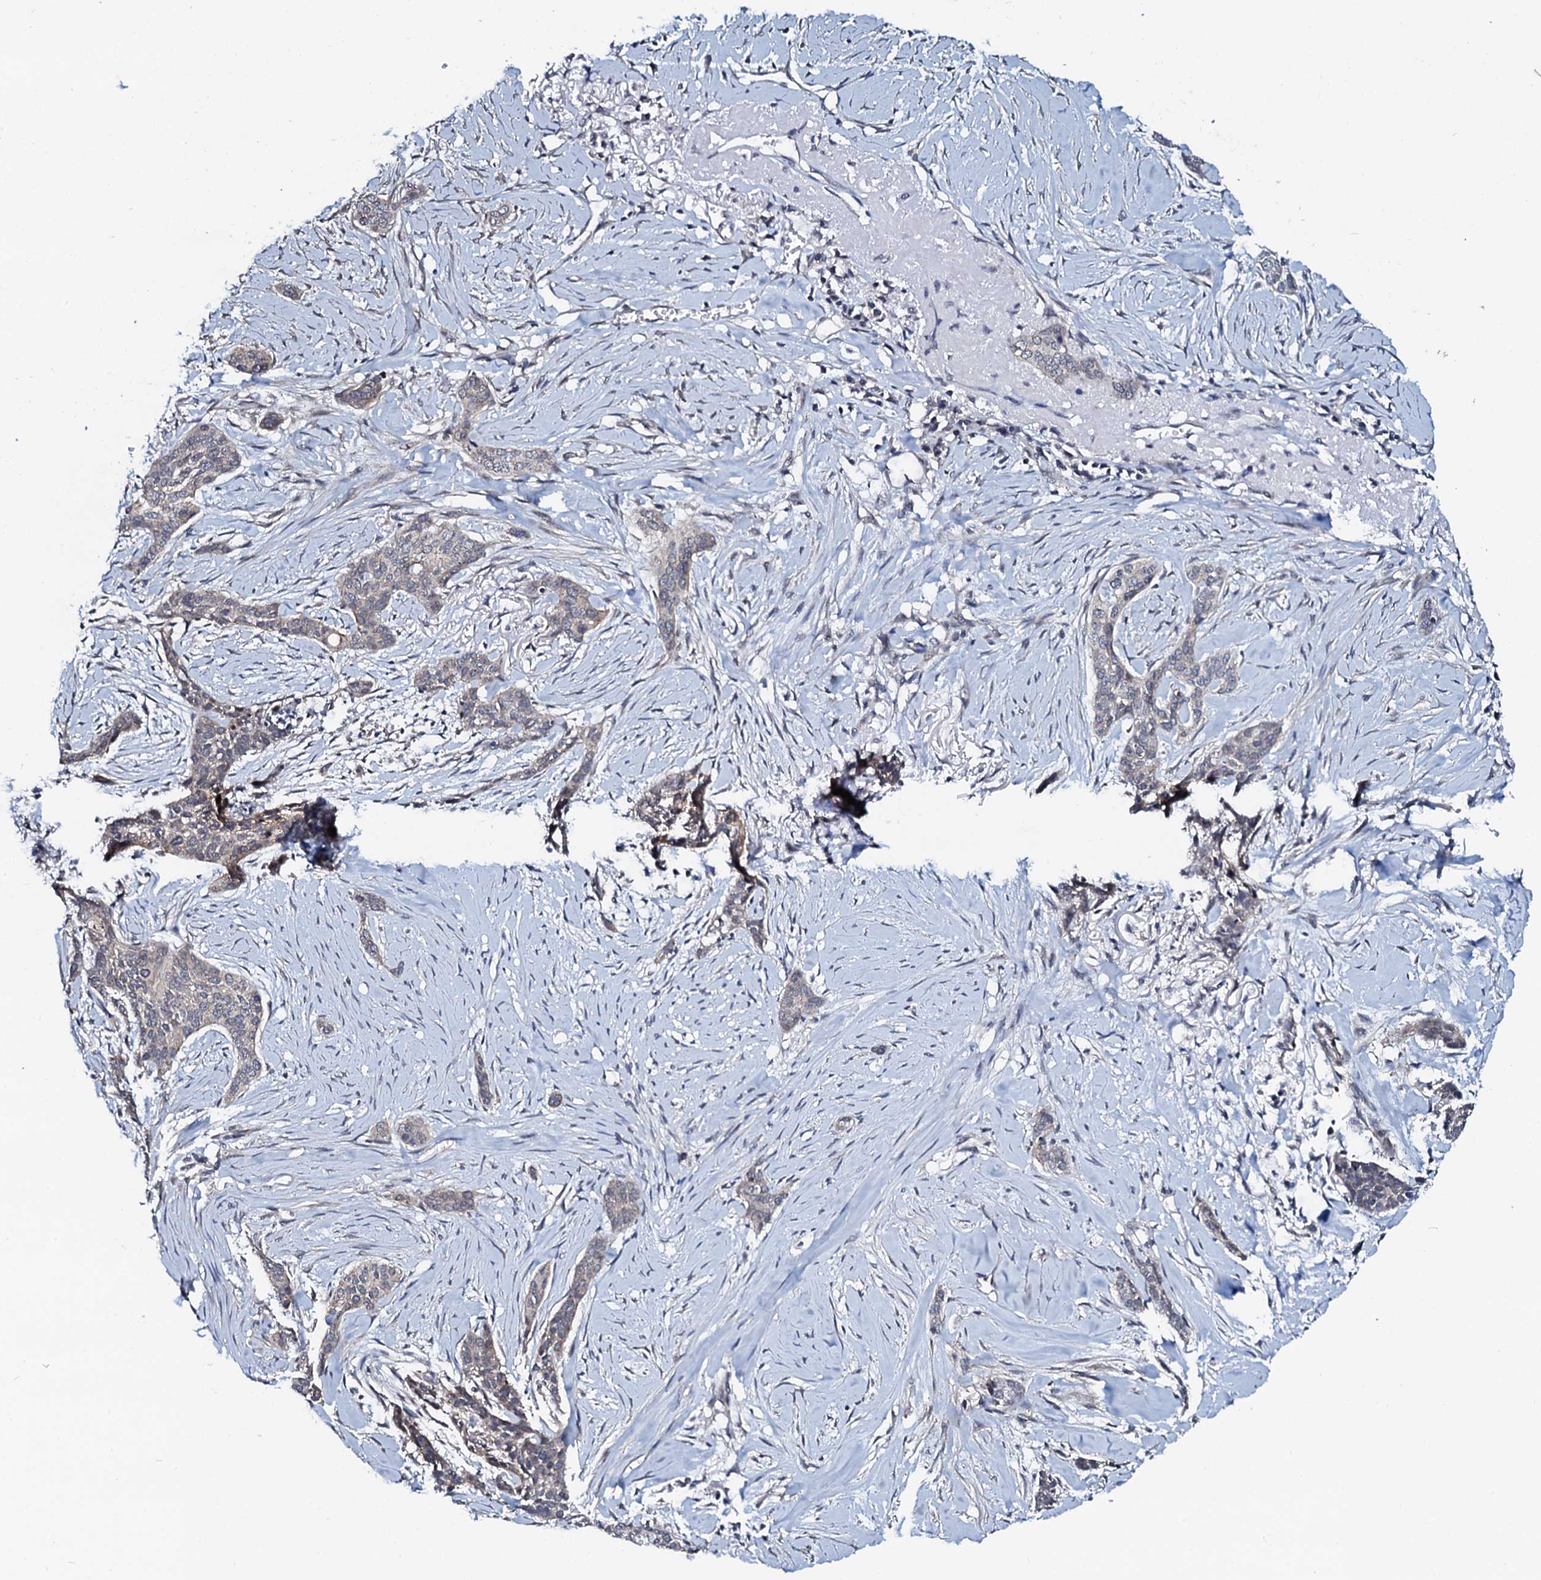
{"staining": {"intensity": "weak", "quantity": "<25%", "location": "cytoplasmic/membranous"}, "tissue": "skin cancer", "cell_type": "Tumor cells", "image_type": "cancer", "snomed": [{"axis": "morphology", "description": "Basal cell carcinoma"}, {"axis": "topography", "description": "Skin"}], "caption": "Tumor cells show no significant positivity in skin cancer.", "gene": "SNTA1", "patient": {"sex": "female", "age": 64}}